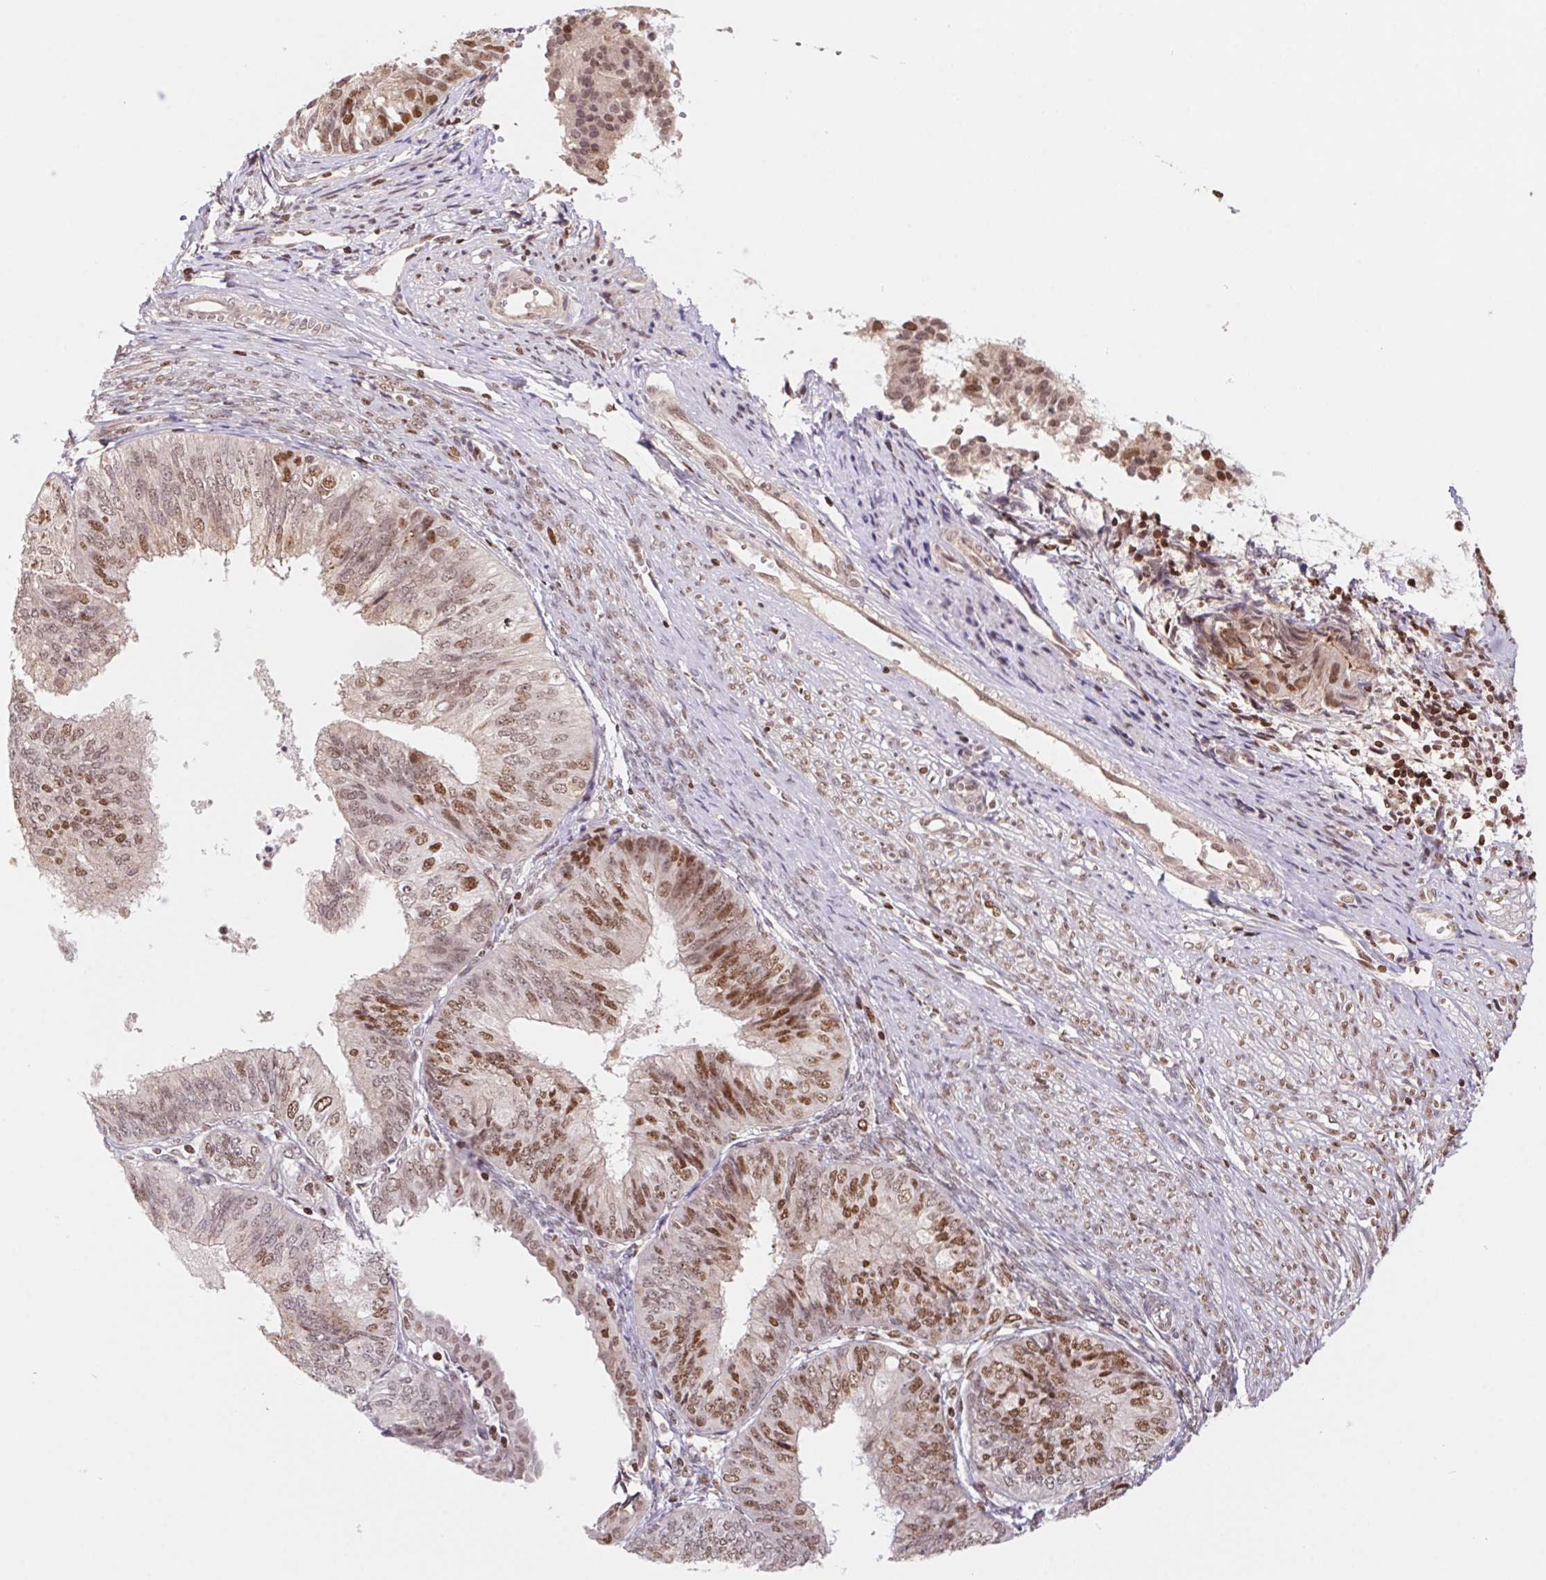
{"staining": {"intensity": "moderate", "quantity": "25%-75%", "location": "nuclear"}, "tissue": "endometrial cancer", "cell_type": "Tumor cells", "image_type": "cancer", "snomed": [{"axis": "morphology", "description": "Adenocarcinoma, NOS"}, {"axis": "topography", "description": "Endometrium"}], "caption": "Protein expression analysis of endometrial cancer demonstrates moderate nuclear positivity in about 25%-75% of tumor cells.", "gene": "POLD3", "patient": {"sex": "female", "age": 58}}